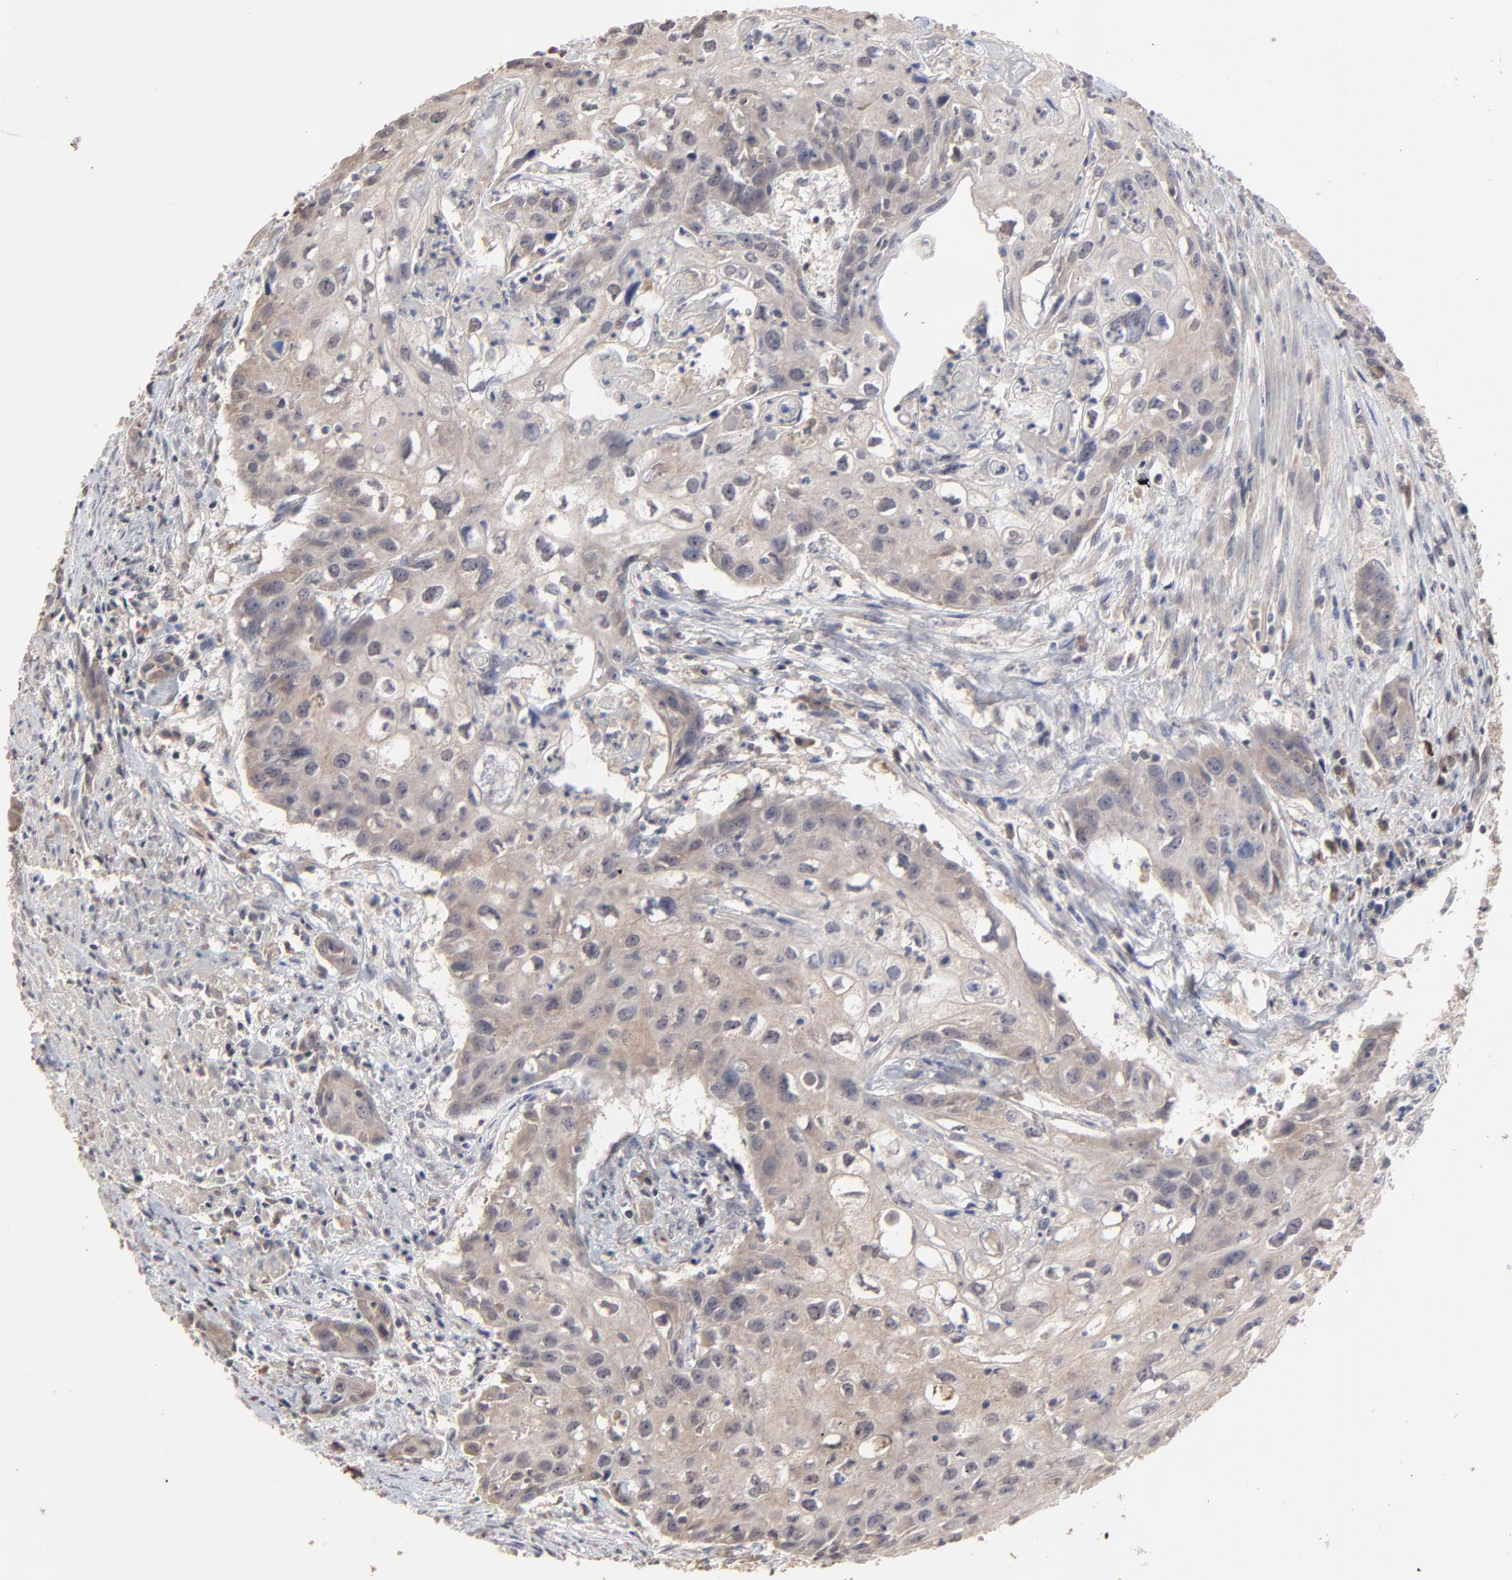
{"staining": {"intensity": "weak", "quantity": ">75%", "location": "nuclear"}, "tissue": "urothelial cancer", "cell_type": "Tumor cells", "image_type": "cancer", "snomed": [{"axis": "morphology", "description": "Urothelial carcinoma, High grade"}, {"axis": "topography", "description": "Urinary bladder"}], "caption": "IHC image of neoplastic tissue: urothelial cancer stained using immunohistochemistry demonstrates low levels of weak protein expression localized specifically in the nuclear of tumor cells, appearing as a nuclear brown color.", "gene": "VPREB3", "patient": {"sex": "male", "age": 54}}